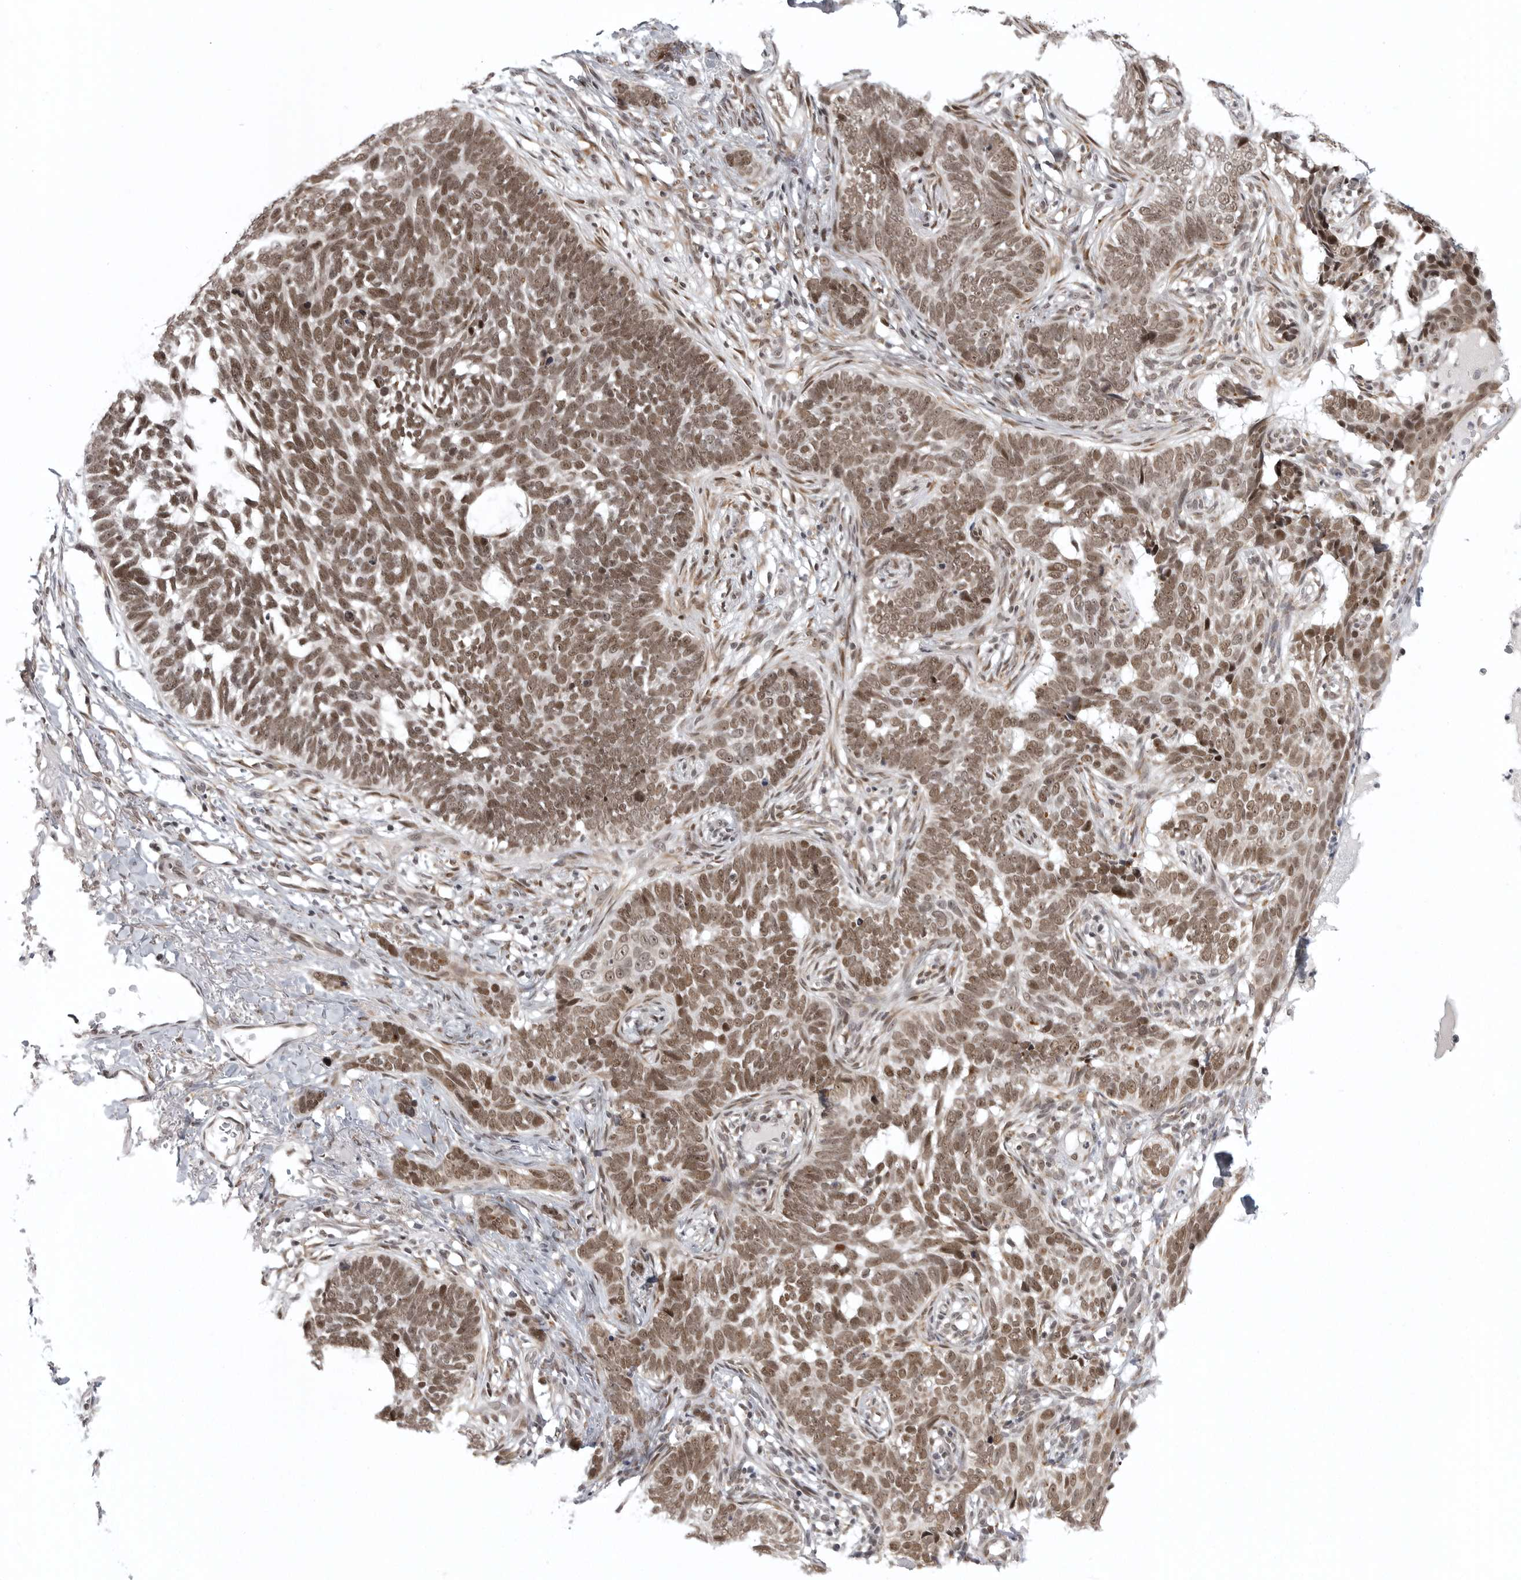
{"staining": {"intensity": "moderate", "quantity": ">75%", "location": "nuclear"}, "tissue": "skin cancer", "cell_type": "Tumor cells", "image_type": "cancer", "snomed": [{"axis": "morphology", "description": "Normal tissue, NOS"}, {"axis": "morphology", "description": "Basal cell carcinoma"}, {"axis": "topography", "description": "Skin"}], "caption": "Immunohistochemical staining of human basal cell carcinoma (skin) shows moderate nuclear protein expression in approximately >75% of tumor cells.", "gene": "PRDM10", "patient": {"sex": "male", "age": 77}}